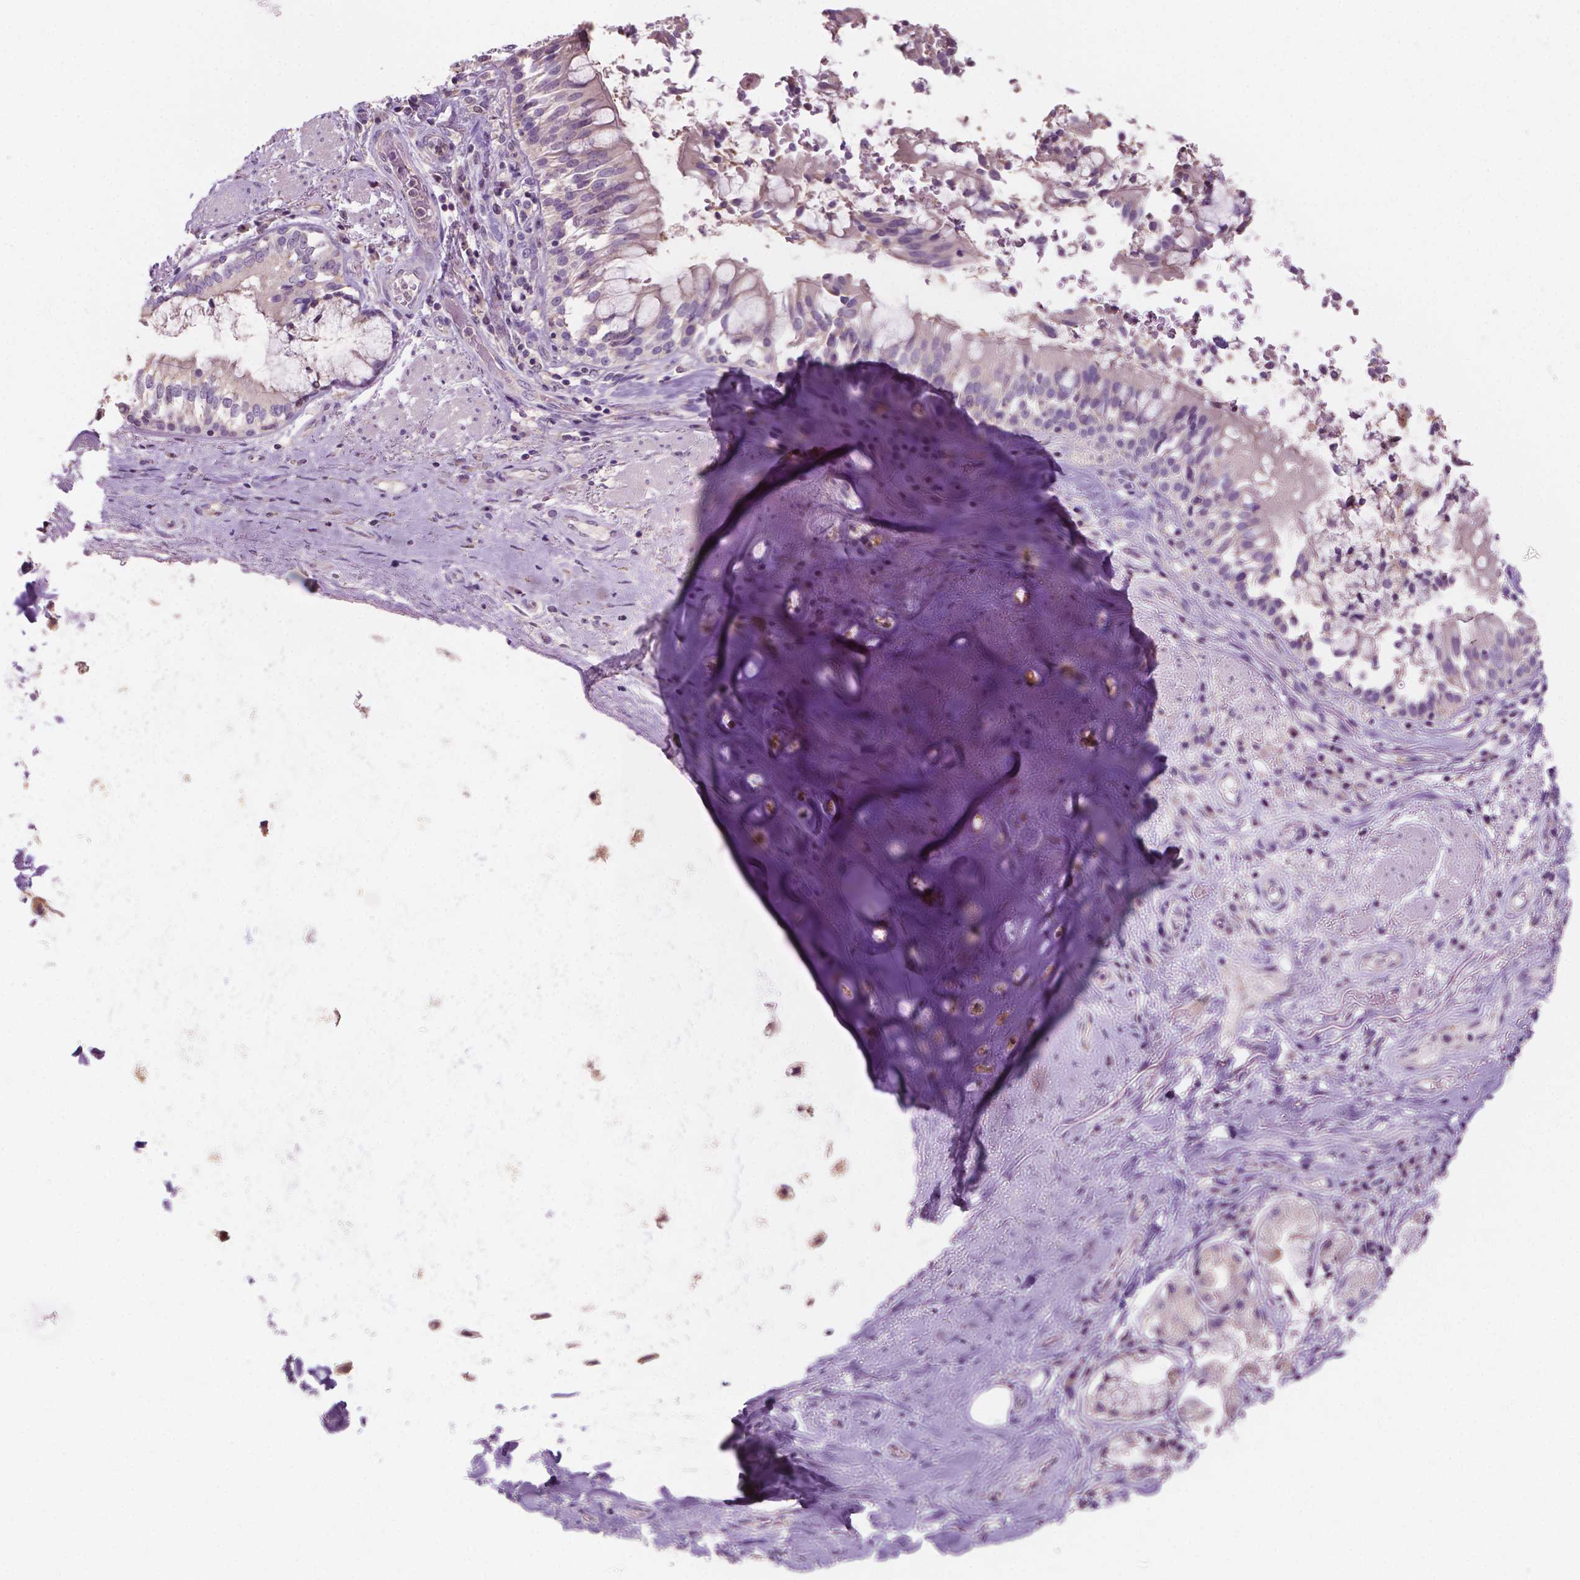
{"staining": {"intensity": "weak", "quantity": "<25%", "location": "cytoplasmic/membranous"}, "tissue": "adipose tissue", "cell_type": "Adipocytes", "image_type": "normal", "snomed": [{"axis": "morphology", "description": "Normal tissue, NOS"}, {"axis": "topography", "description": "Cartilage tissue"}, {"axis": "topography", "description": "Bronchus"}], "caption": "IHC photomicrograph of unremarkable adipose tissue stained for a protein (brown), which exhibits no expression in adipocytes. The staining was performed using DAB (3,3'-diaminobenzidine) to visualize the protein expression in brown, while the nuclei were stained in blue with hematoxylin (Magnification: 20x).", "gene": "SBSN", "patient": {"sex": "male", "age": 64}}